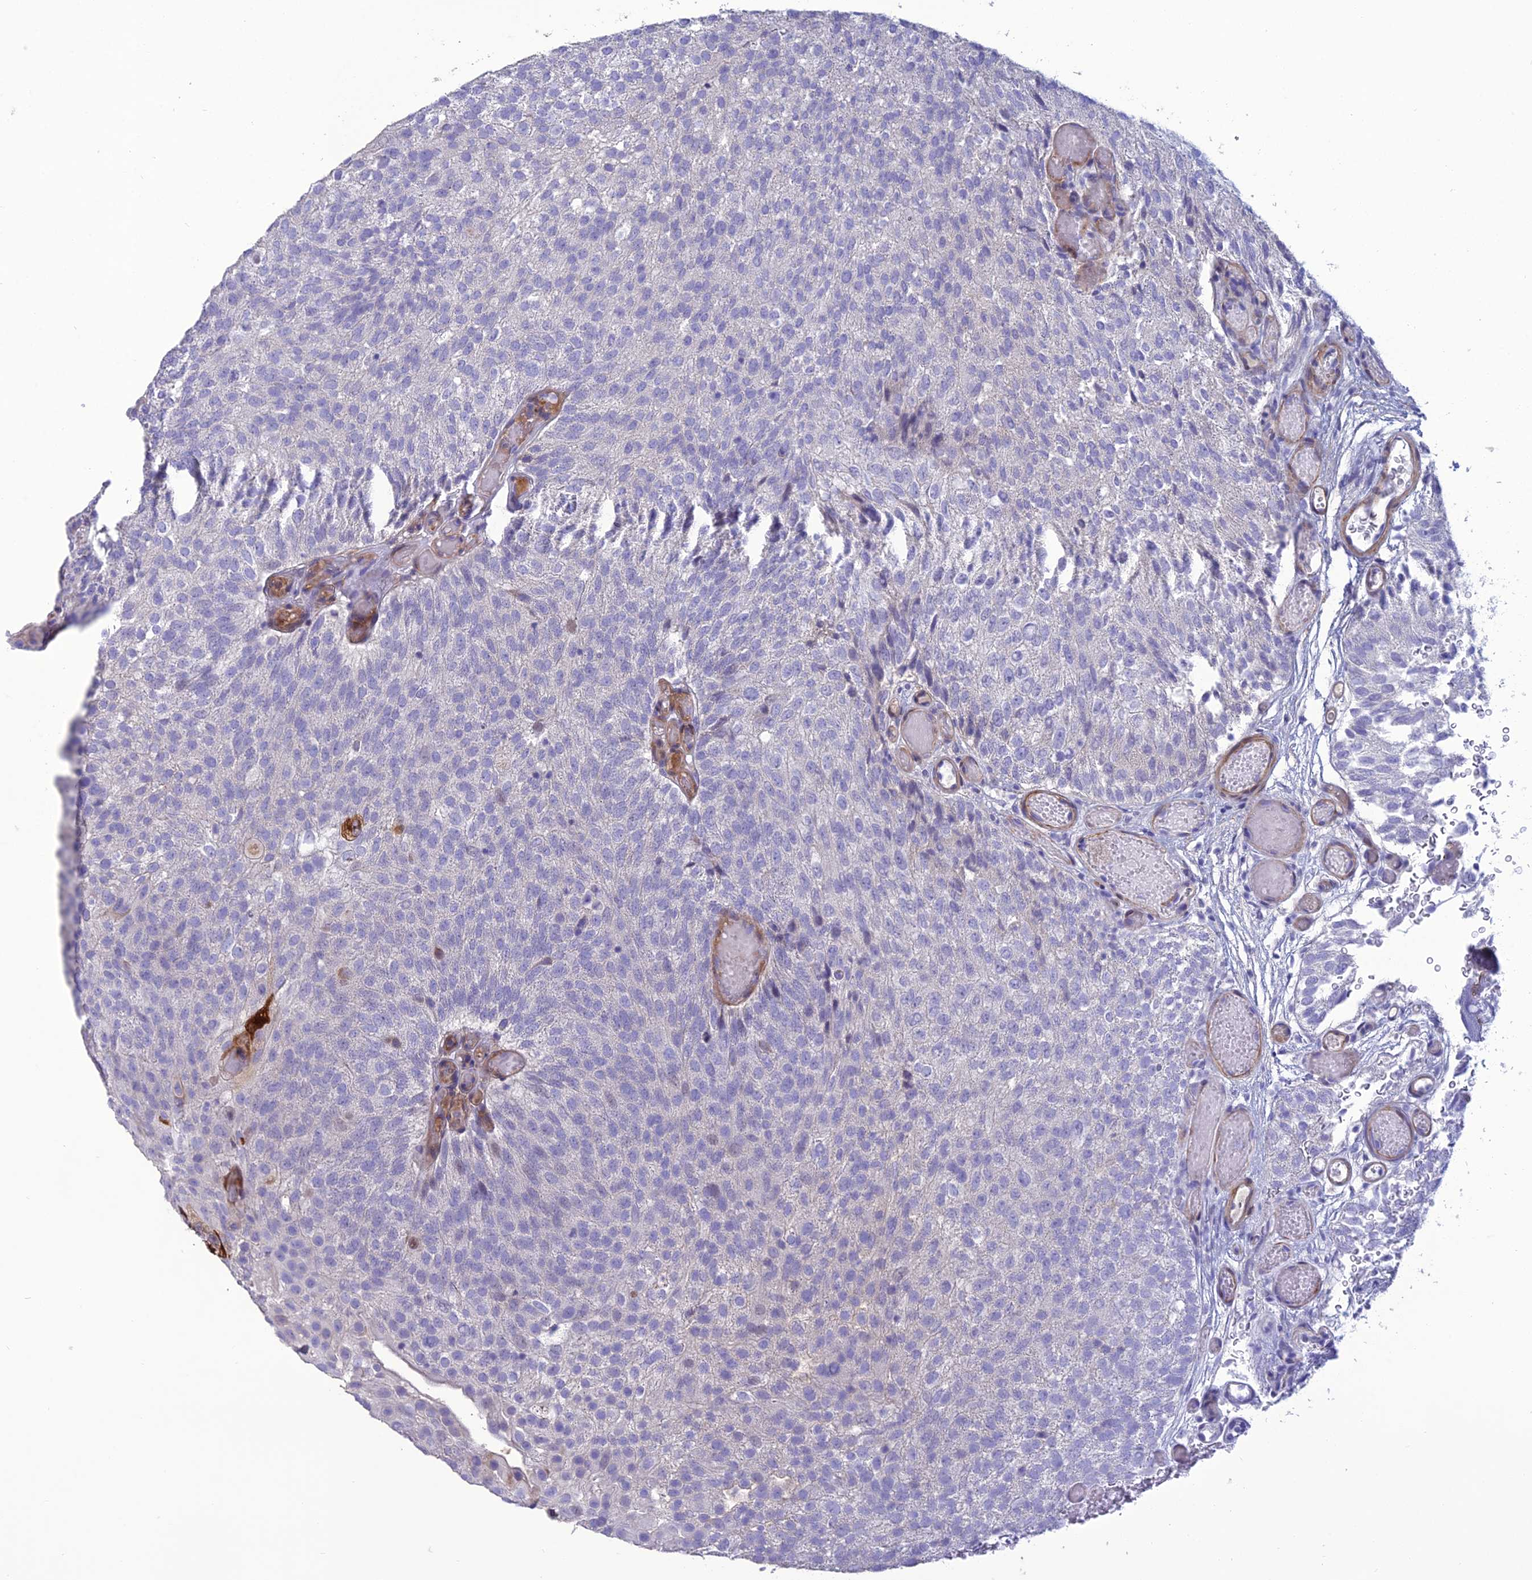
{"staining": {"intensity": "negative", "quantity": "none", "location": "none"}, "tissue": "urothelial cancer", "cell_type": "Tumor cells", "image_type": "cancer", "snomed": [{"axis": "morphology", "description": "Urothelial carcinoma, Low grade"}, {"axis": "topography", "description": "Urinary bladder"}], "caption": "This is an immunohistochemistry (IHC) image of low-grade urothelial carcinoma. There is no positivity in tumor cells.", "gene": "OR56B1", "patient": {"sex": "male", "age": 78}}